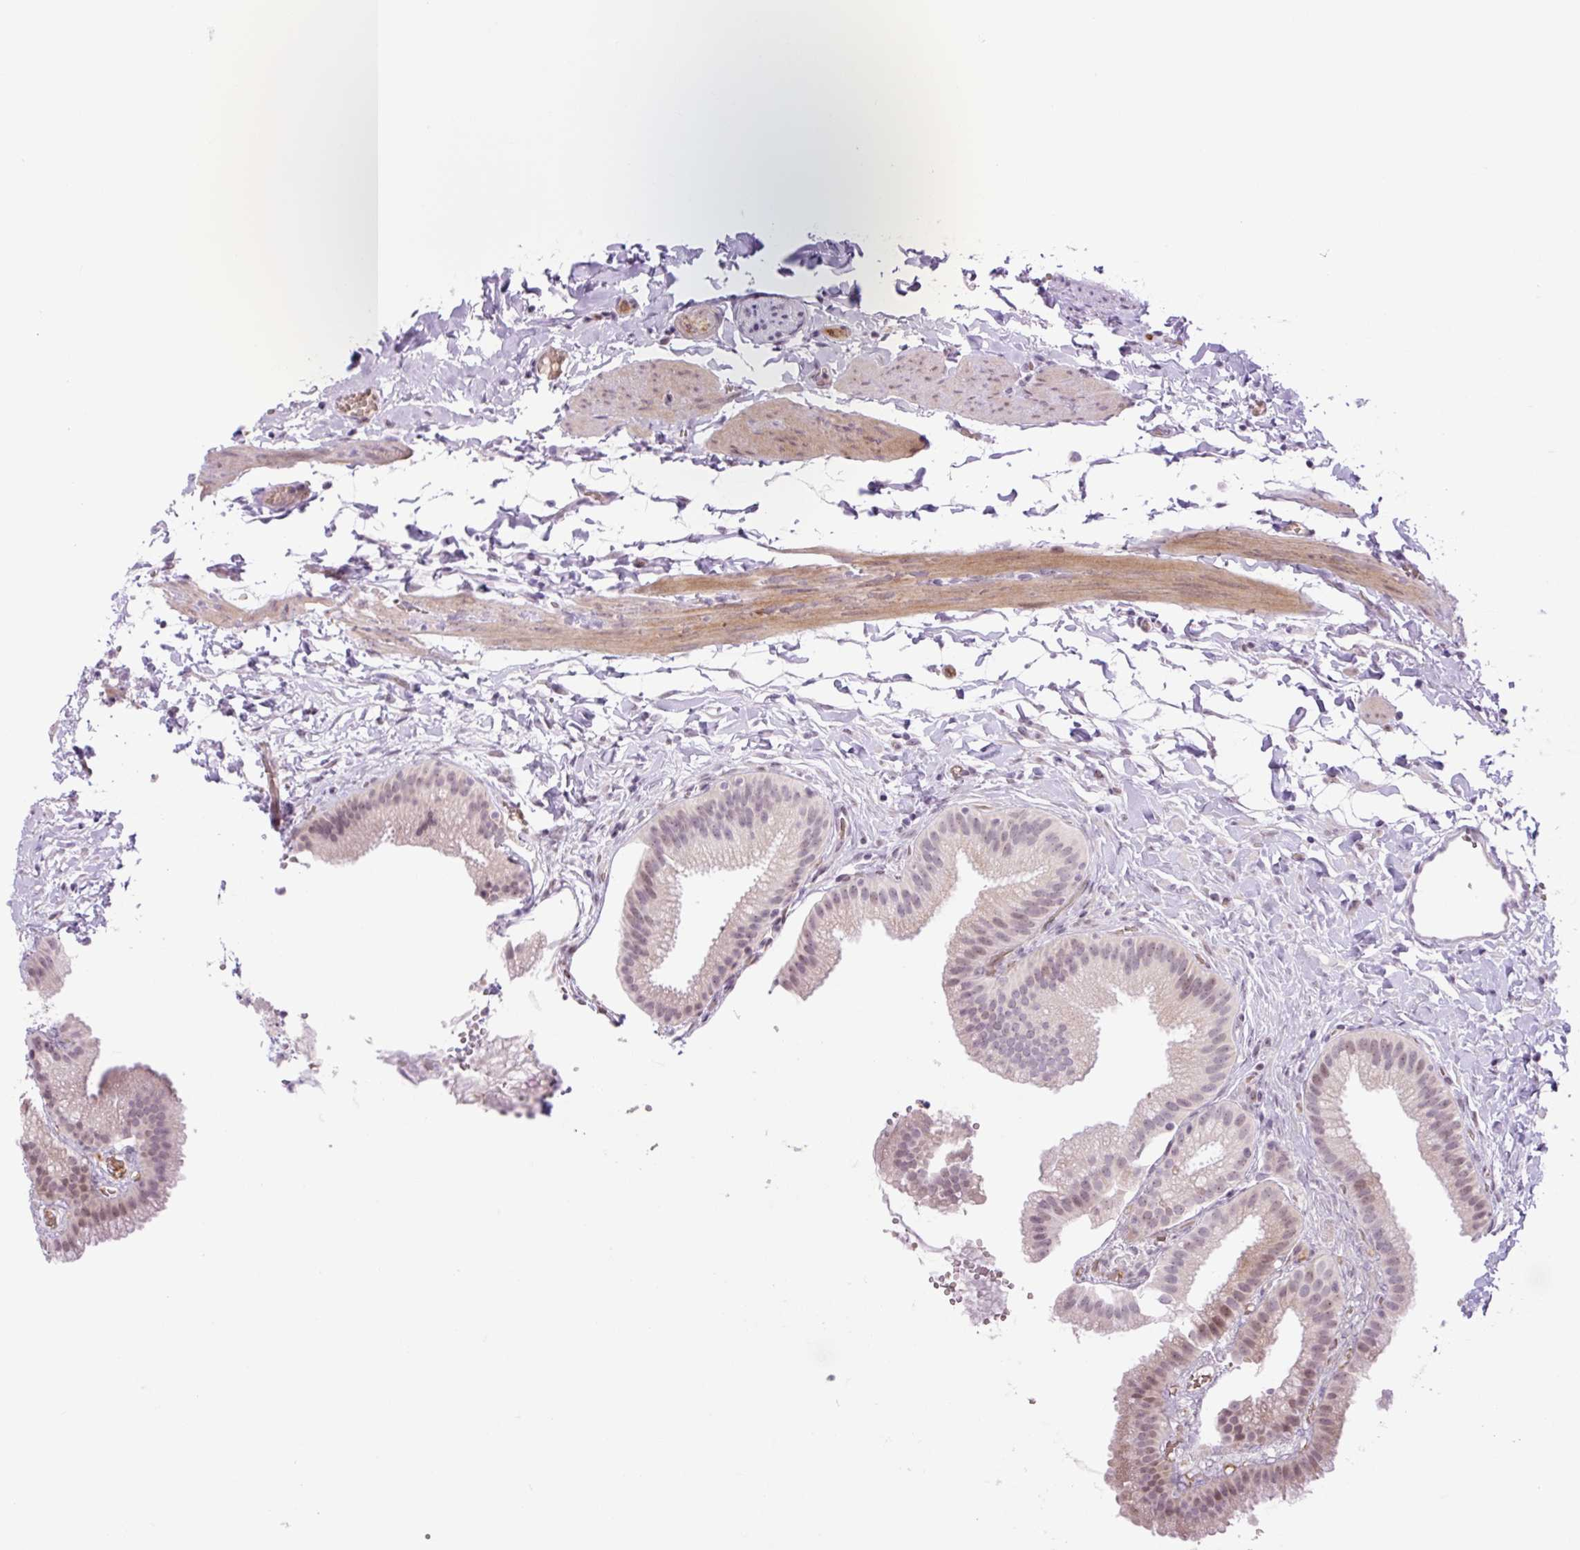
{"staining": {"intensity": "weak", "quantity": "25%-75%", "location": "nuclear"}, "tissue": "gallbladder", "cell_type": "Glandular cells", "image_type": "normal", "snomed": [{"axis": "morphology", "description": "Normal tissue, NOS"}, {"axis": "topography", "description": "Gallbladder"}], "caption": "Weak nuclear positivity for a protein is seen in about 25%-75% of glandular cells of normal gallbladder using IHC.", "gene": "ENSG00000268750", "patient": {"sex": "female", "age": 63}}